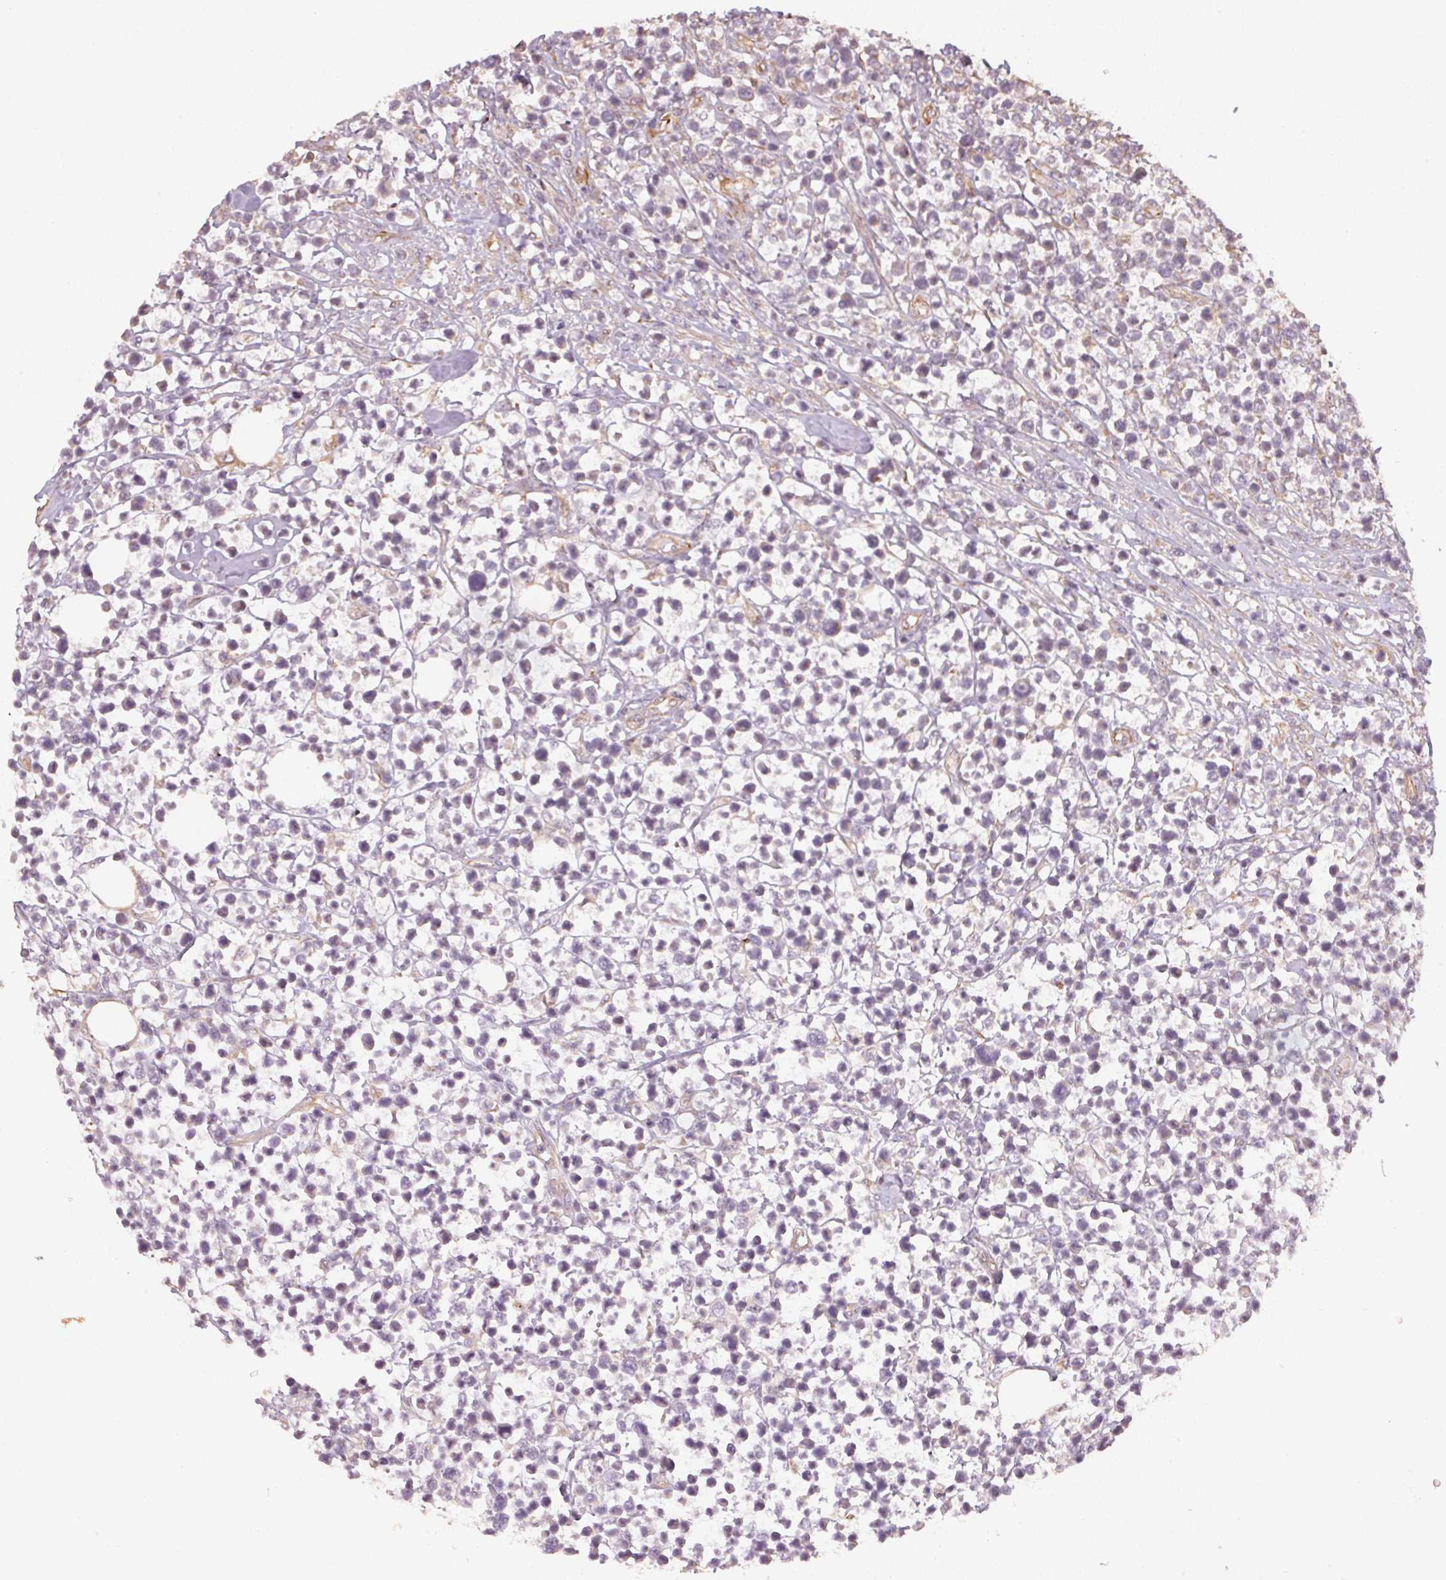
{"staining": {"intensity": "negative", "quantity": "none", "location": "none"}, "tissue": "lymphoma", "cell_type": "Tumor cells", "image_type": "cancer", "snomed": [{"axis": "morphology", "description": "Malignant lymphoma, non-Hodgkin's type, High grade"}, {"axis": "topography", "description": "Soft tissue"}], "caption": "Immunohistochemistry (IHC) of human lymphoma demonstrates no expression in tumor cells.", "gene": "FOXR2", "patient": {"sex": "female", "age": 56}}